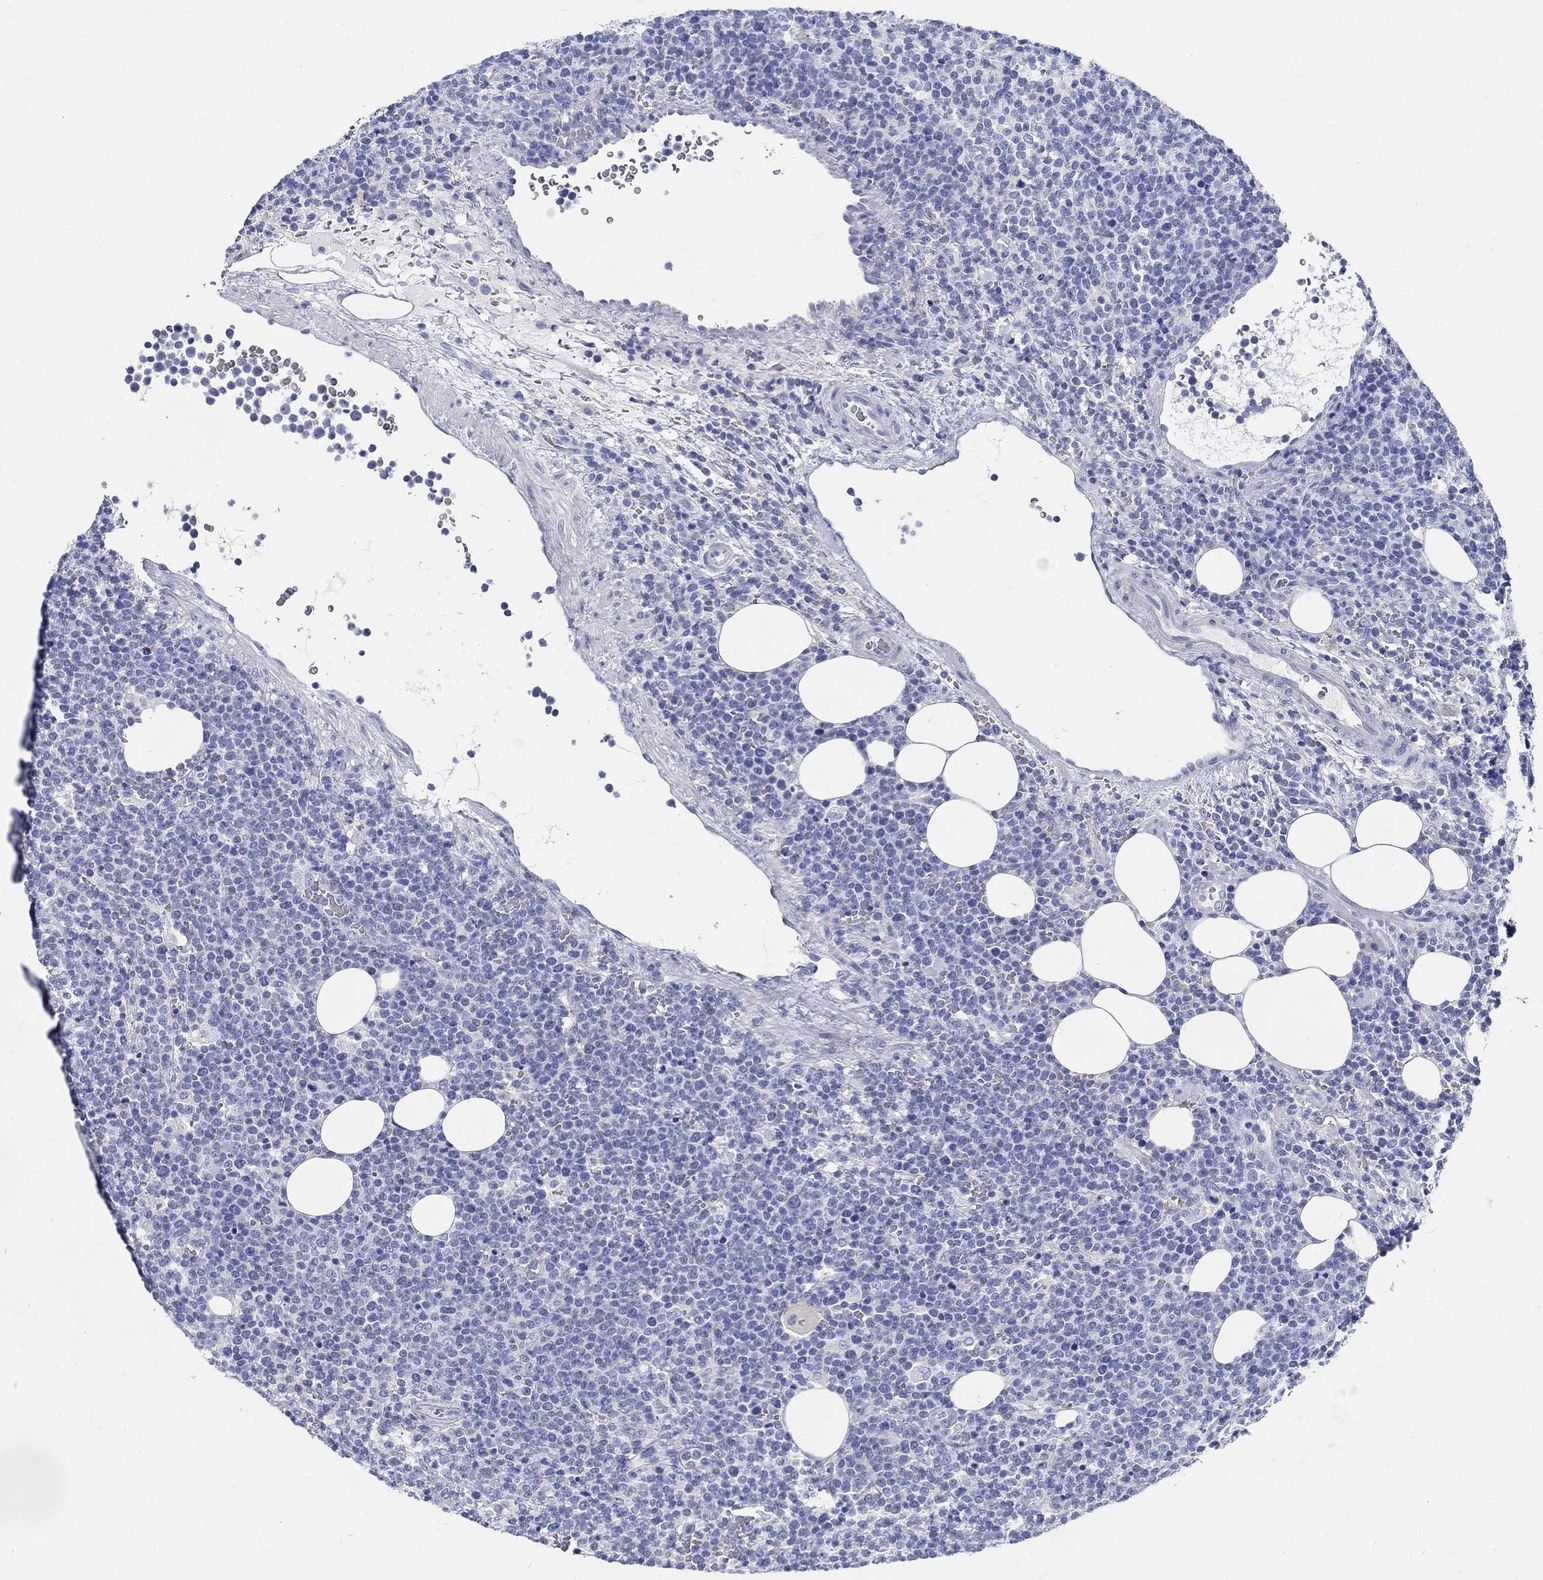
{"staining": {"intensity": "negative", "quantity": "none", "location": "none"}, "tissue": "lymphoma", "cell_type": "Tumor cells", "image_type": "cancer", "snomed": [{"axis": "morphology", "description": "Malignant lymphoma, non-Hodgkin's type, High grade"}, {"axis": "topography", "description": "Lymph node"}], "caption": "There is no significant positivity in tumor cells of lymphoma.", "gene": "FBXO2", "patient": {"sex": "male", "age": 61}}